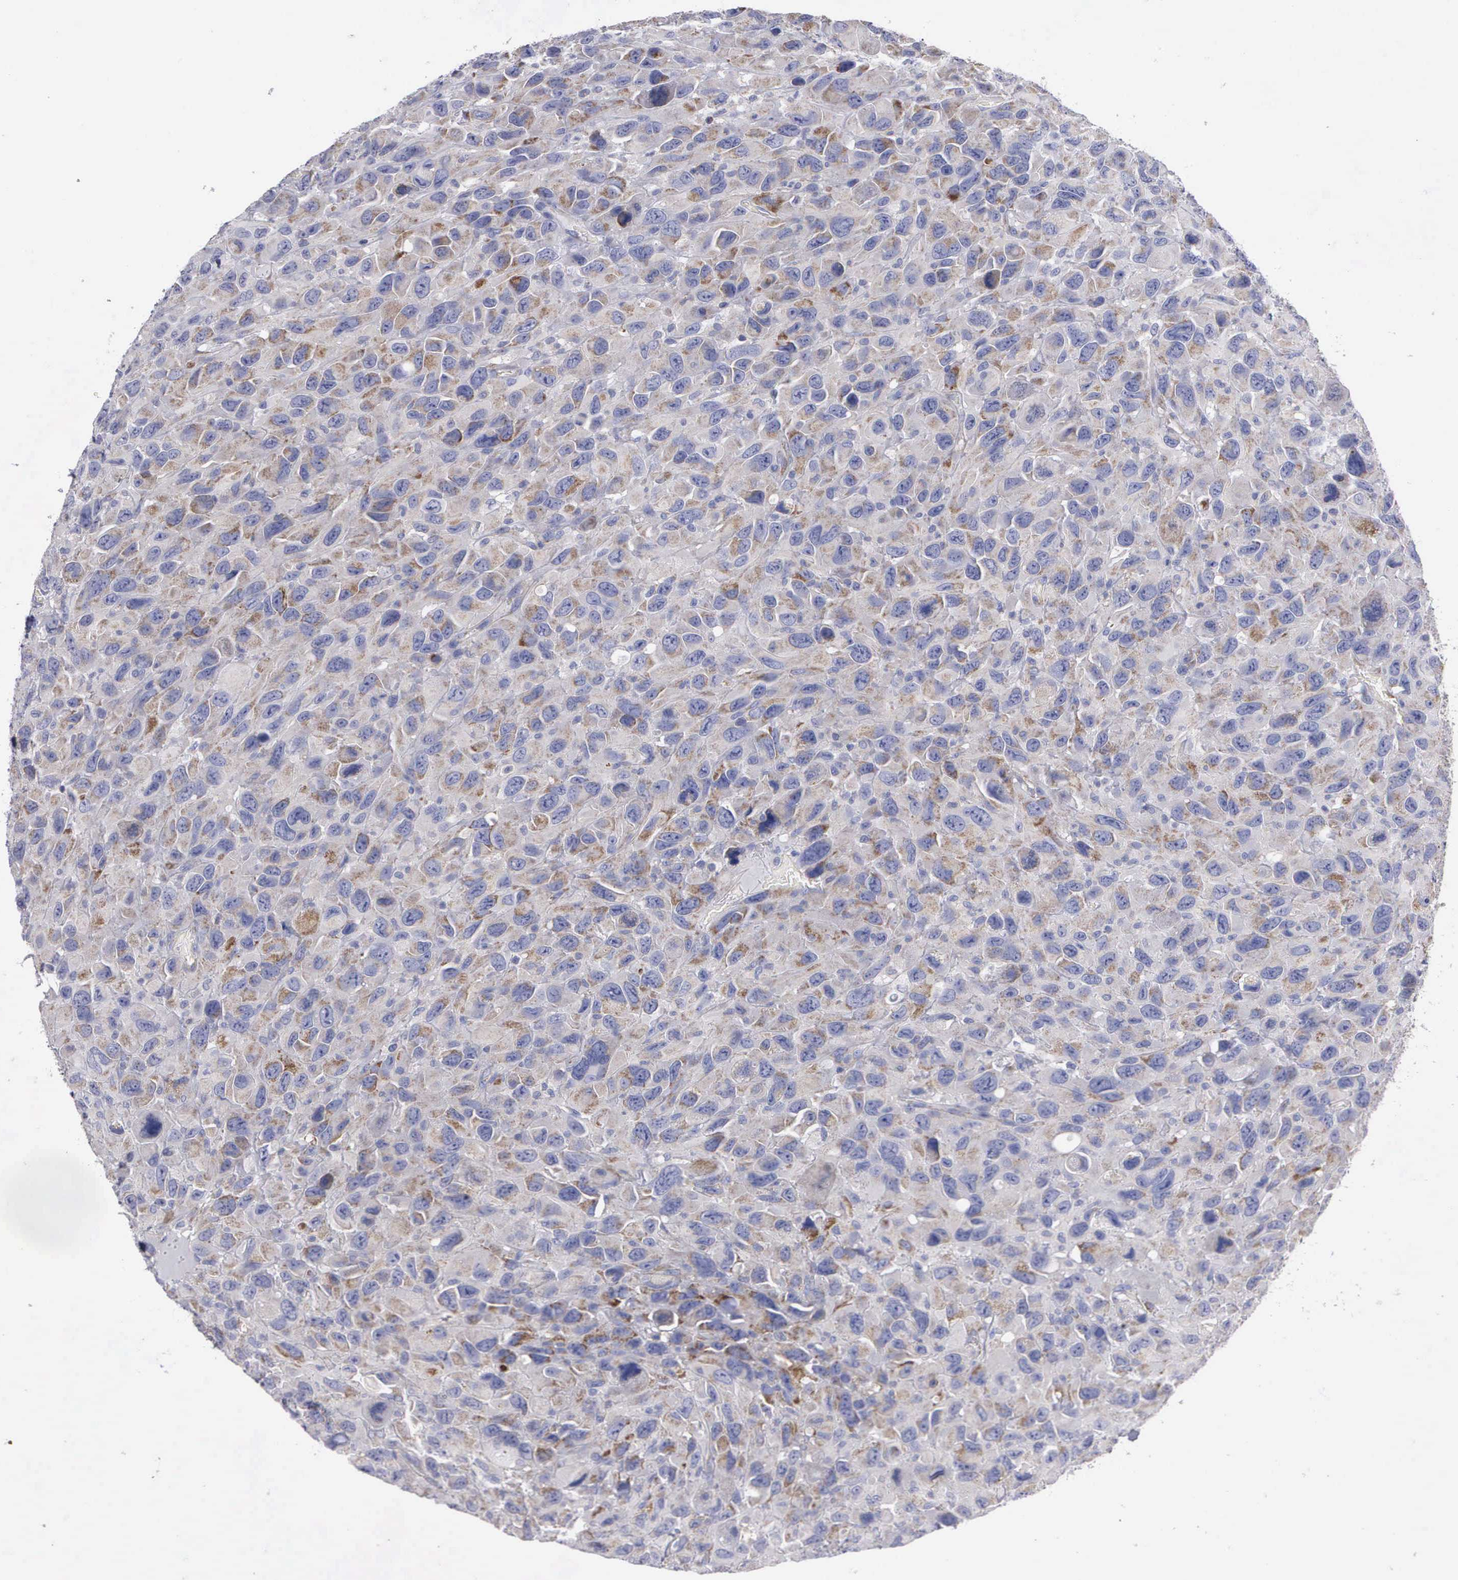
{"staining": {"intensity": "moderate", "quantity": "25%-75%", "location": "cytoplasmic/membranous"}, "tissue": "renal cancer", "cell_type": "Tumor cells", "image_type": "cancer", "snomed": [{"axis": "morphology", "description": "Adenocarcinoma, NOS"}, {"axis": "topography", "description": "Kidney"}], "caption": "Moderate cytoplasmic/membranous expression for a protein is appreciated in about 25%-75% of tumor cells of adenocarcinoma (renal) using immunohistochemistry.", "gene": "APOOL", "patient": {"sex": "male", "age": 79}}